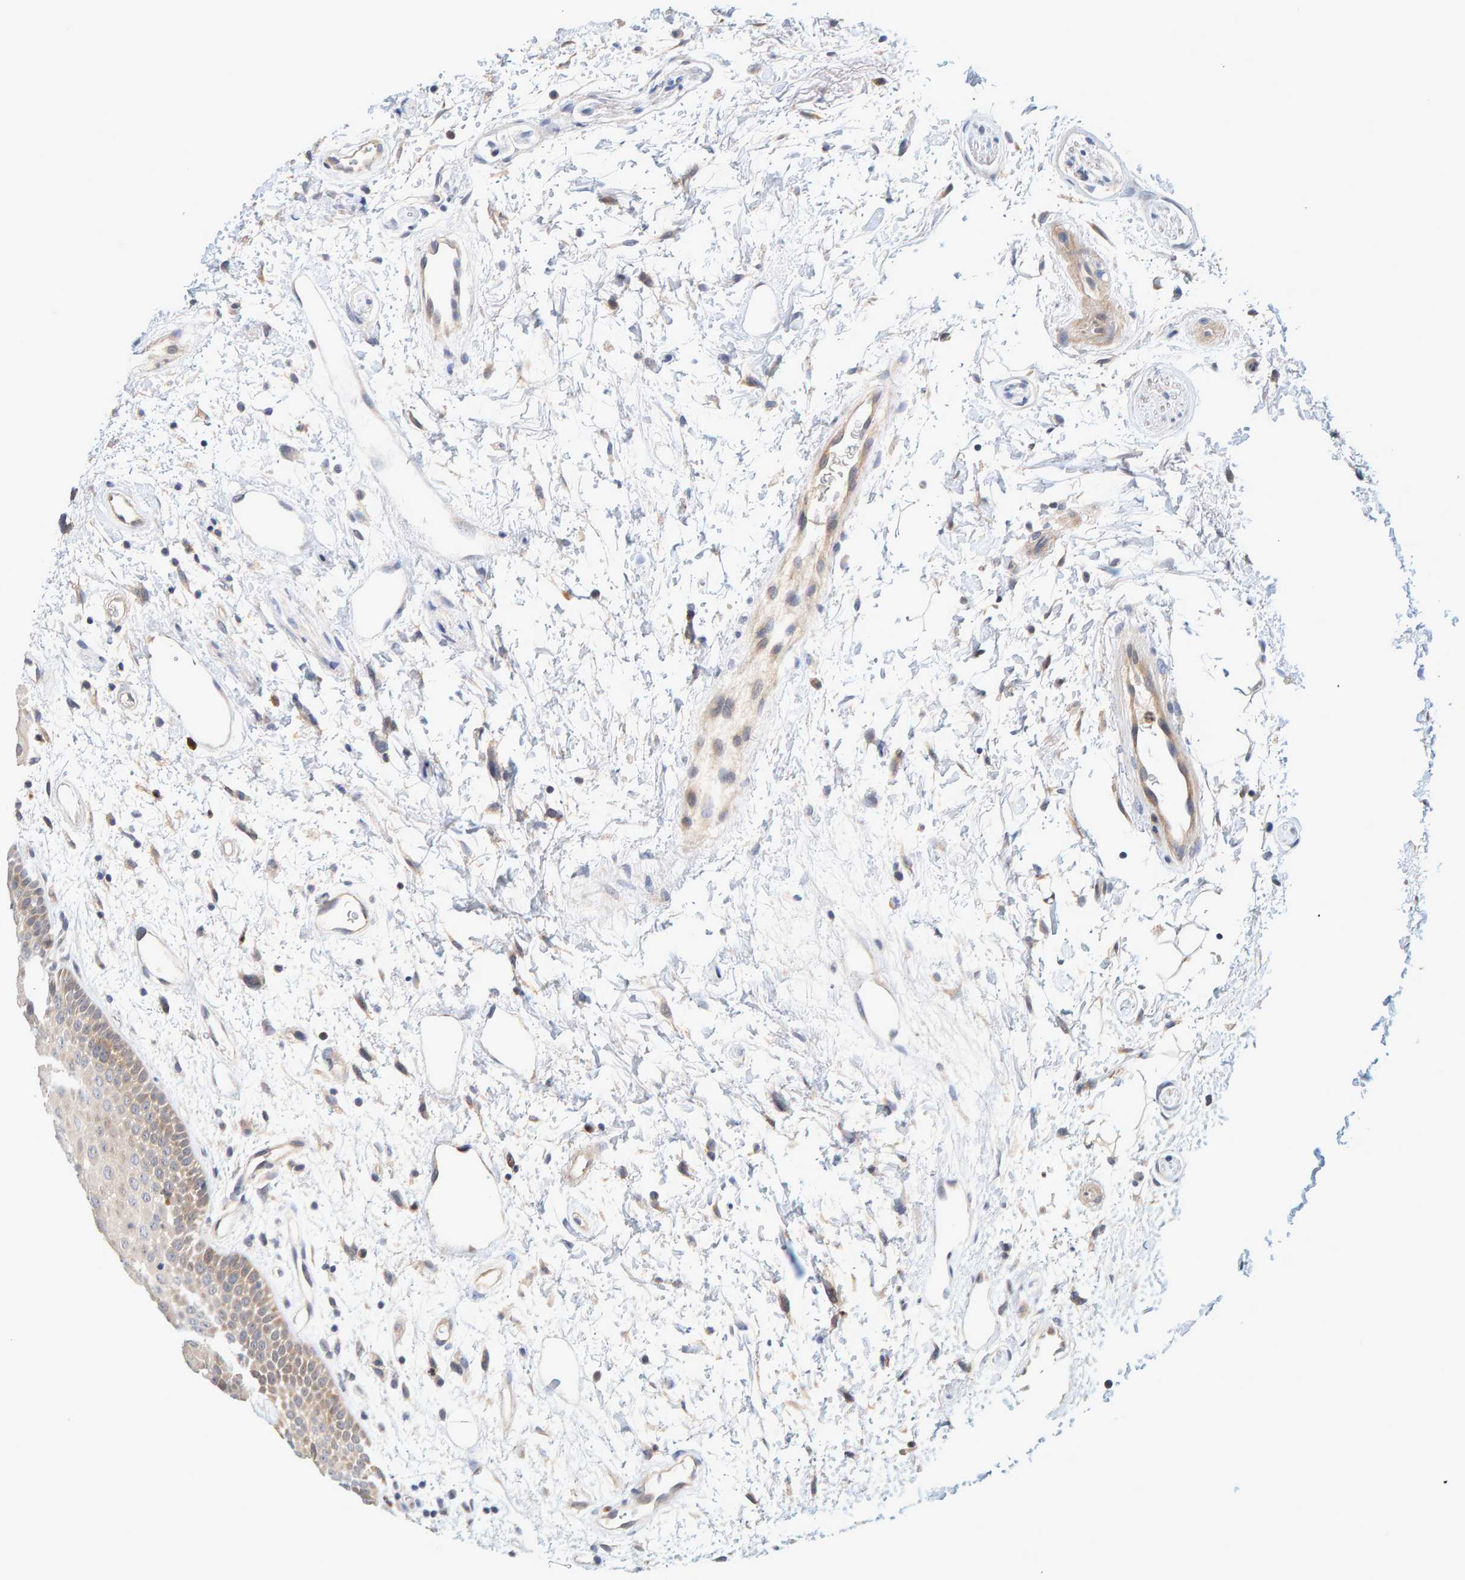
{"staining": {"intensity": "weak", "quantity": "<25%", "location": "cytoplasmic/membranous"}, "tissue": "oral mucosa", "cell_type": "Squamous epithelial cells", "image_type": "normal", "snomed": [{"axis": "morphology", "description": "Normal tissue, NOS"}, {"axis": "topography", "description": "Skeletal muscle"}, {"axis": "topography", "description": "Oral tissue"}, {"axis": "topography", "description": "Peripheral nerve tissue"}], "caption": "A high-resolution micrograph shows IHC staining of benign oral mucosa, which reveals no significant expression in squamous epithelial cells. (DAB (3,3'-diaminobenzidine) immunohistochemistry visualized using brightfield microscopy, high magnification).", "gene": "TATDN1", "patient": {"sex": "female", "age": 84}}